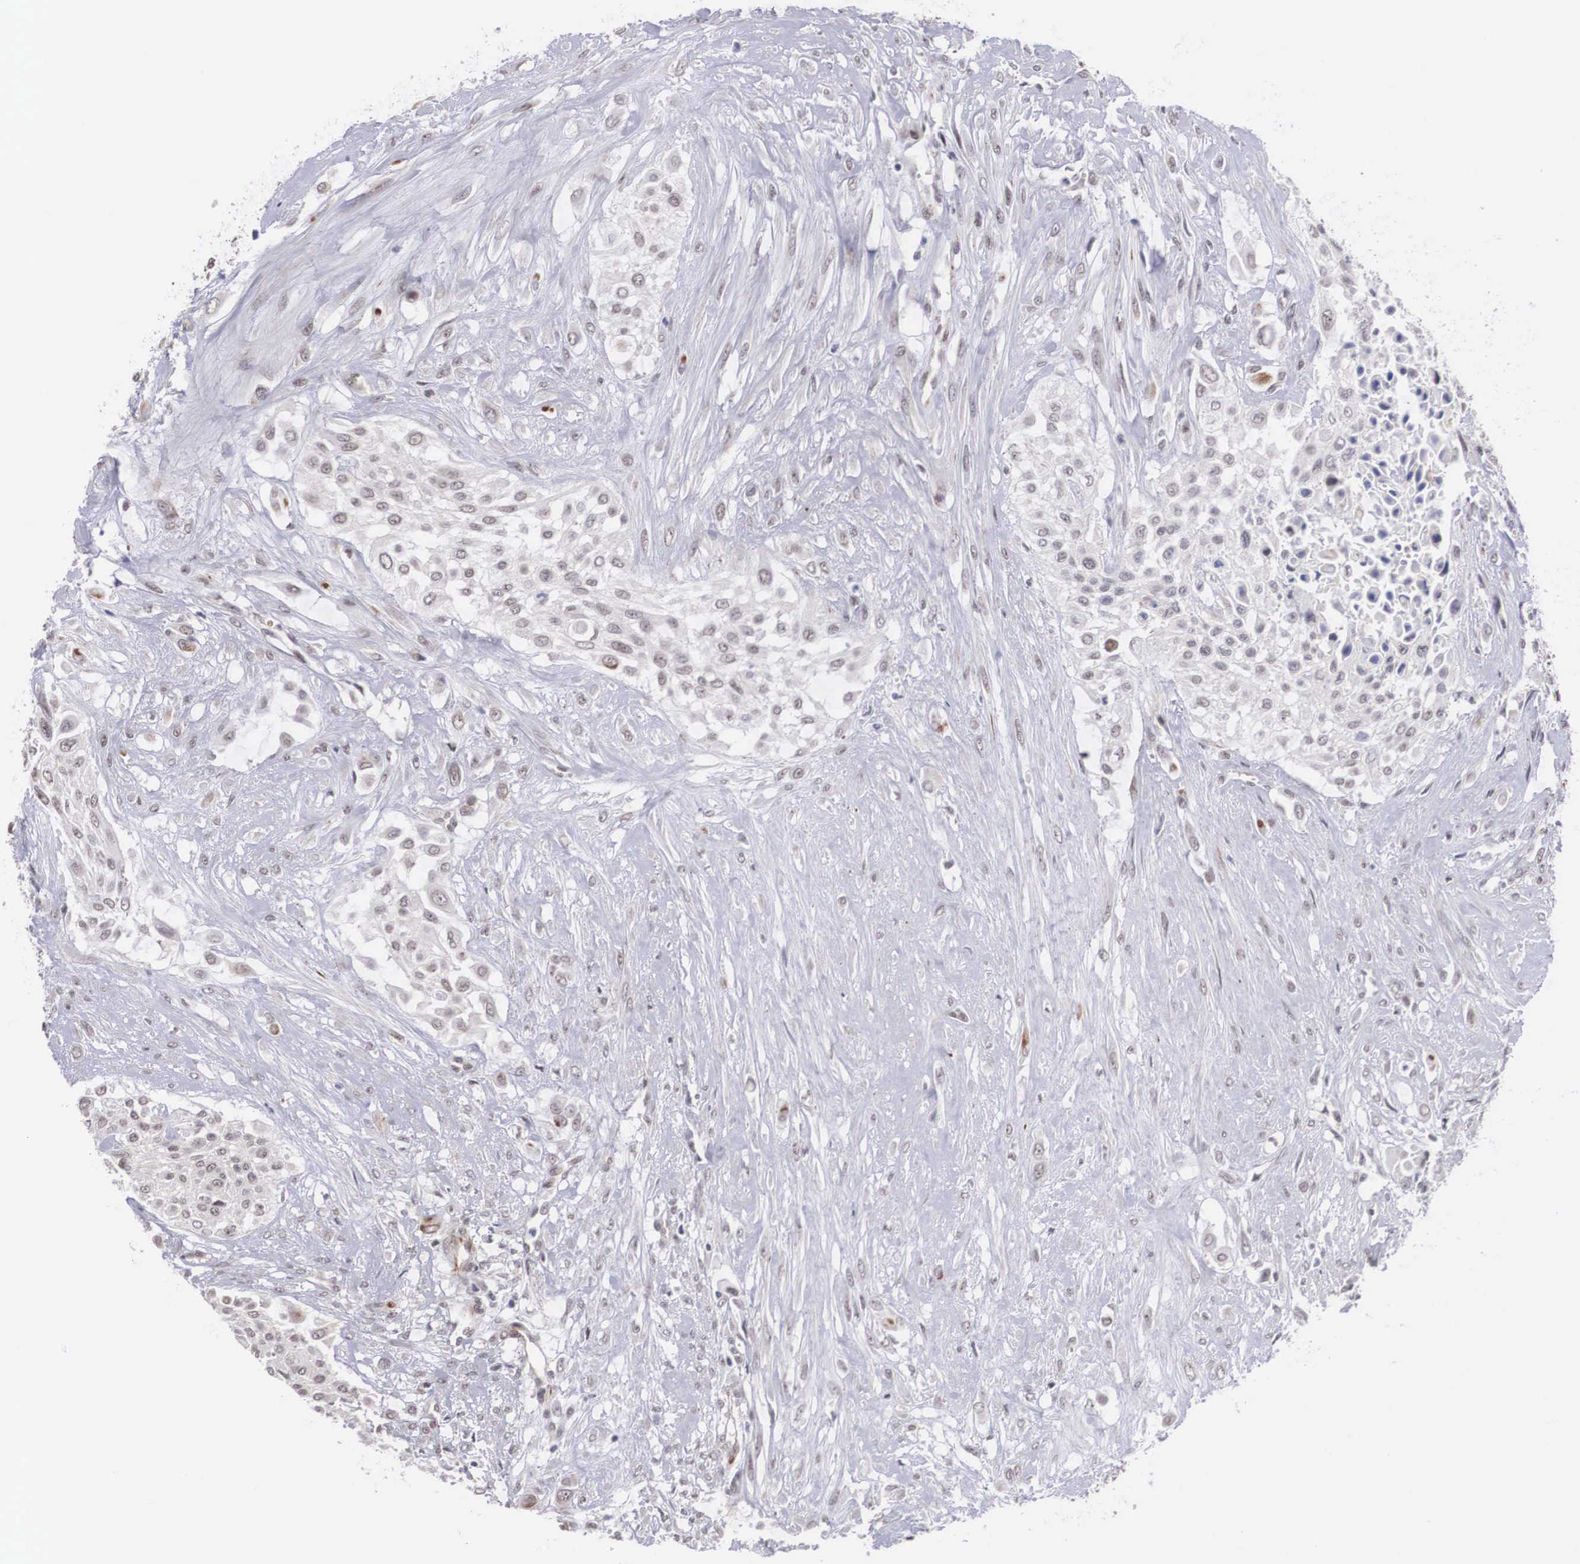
{"staining": {"intensity": "negative", "quantity": "none", "location": "none"}, "tissue": "urothelial cancer", "cell_type": "Tumor cells", "image_type": "cancer", "snomed": [{"axis": "morphology", "description": "Urothelial carcinoma, High grade"}, {"axis": "topography", "description": "Urinary bladder"}], "caption": "DAB (3,3'-diaminobenzidine) immunohistochemical staining of urothelial cancer reveals no significant positivity in tumor cells.", "gene": "MORC2", "patient": {"sex": "male", "age": 57}}